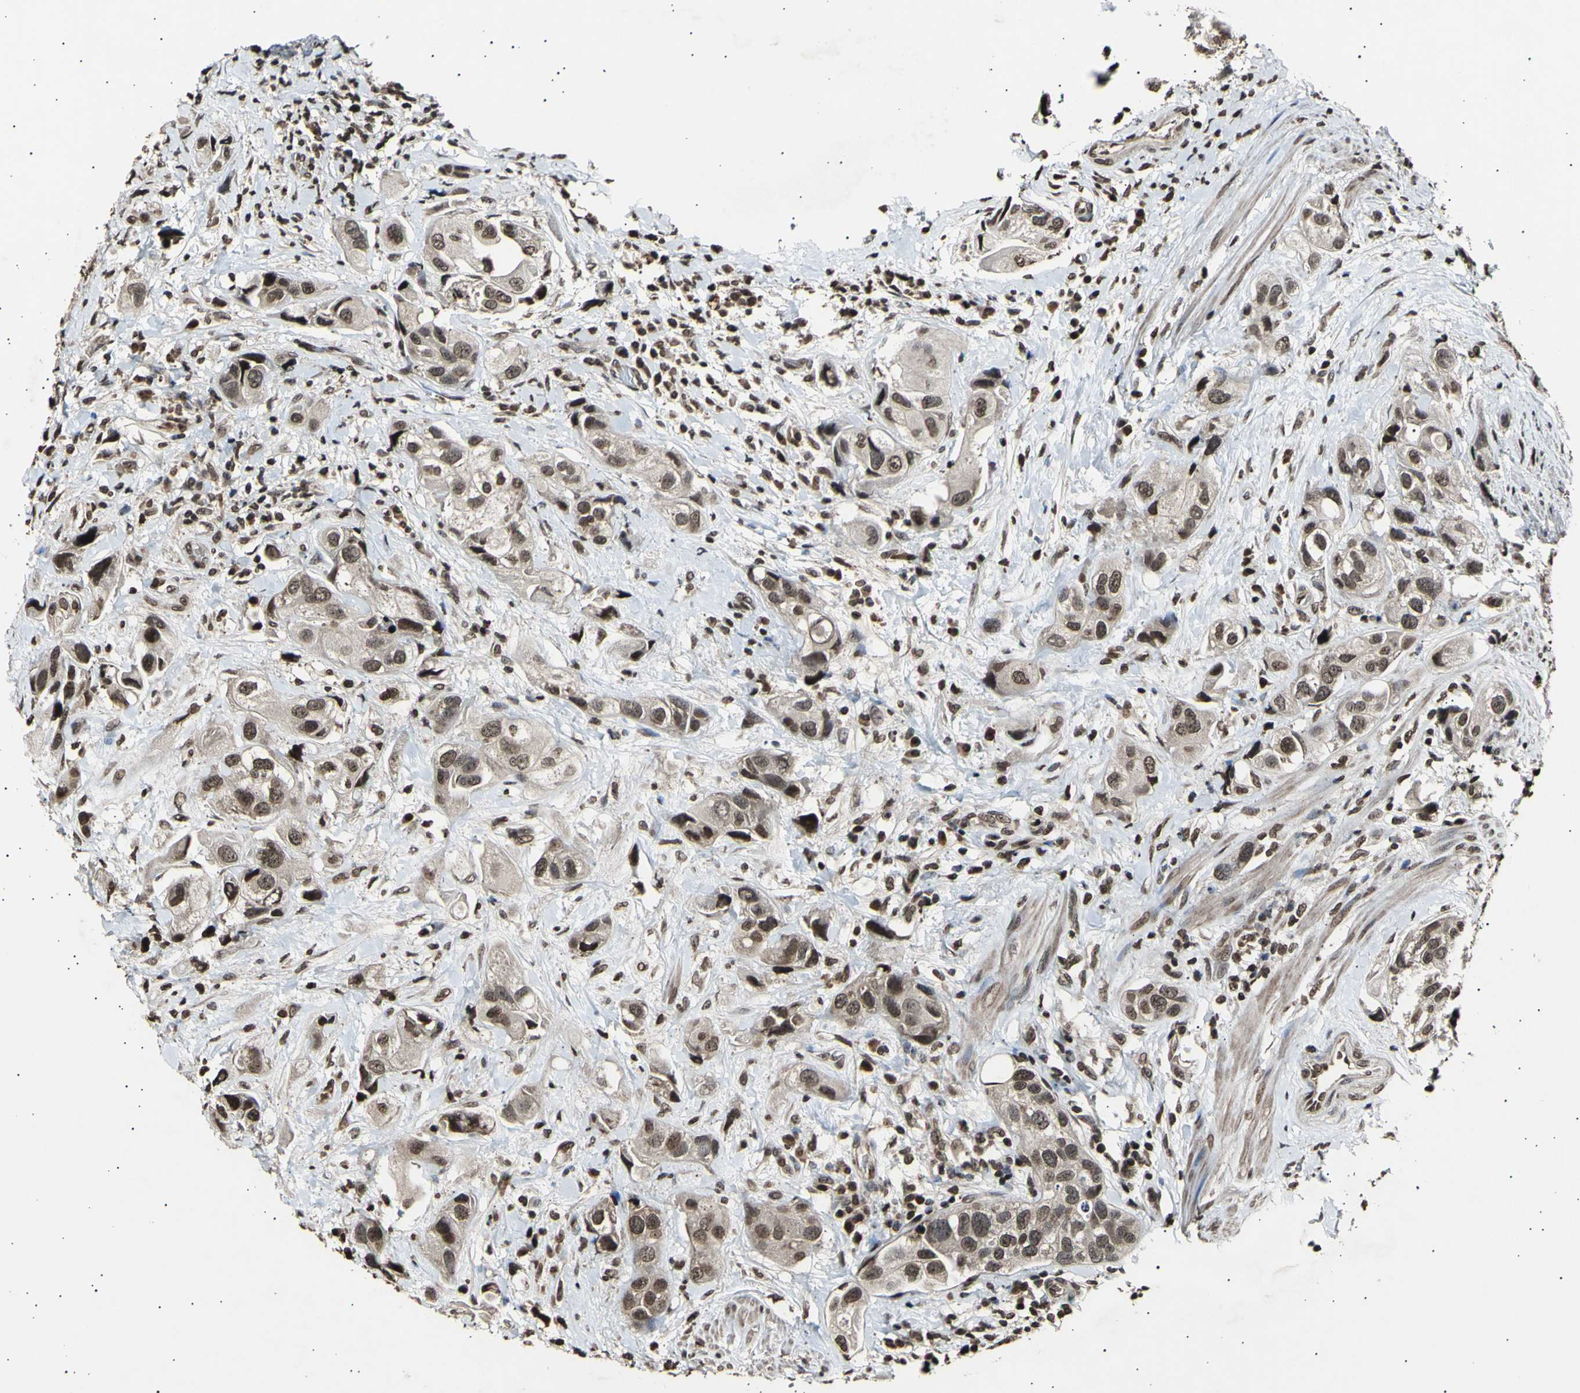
{"staining": {"intensity": "moderate", "quantity": ">75%", "location": "cytoplasmic/membranous,nuclear"}, "tissue": "urothelial cancer", "cell_type": "Tumor cells", "image_type": "cancer", "snomed": [{"axis": "morphology", "description": "Urothelial carcinoma, High grade"}, {"axis": "topography", "description": "Urinary bladder"}], "caption": "Immunohistochemistry photomicrograph of human high-grade urothelial carcinoma stained for a protein (brown), which shows medium levels of moderate cytoplasmic/membranous and nuclear expression in about >75% of tumor cells.", "gene": "ANAPC7", "patient": {"sex": "female", "age": 64}}